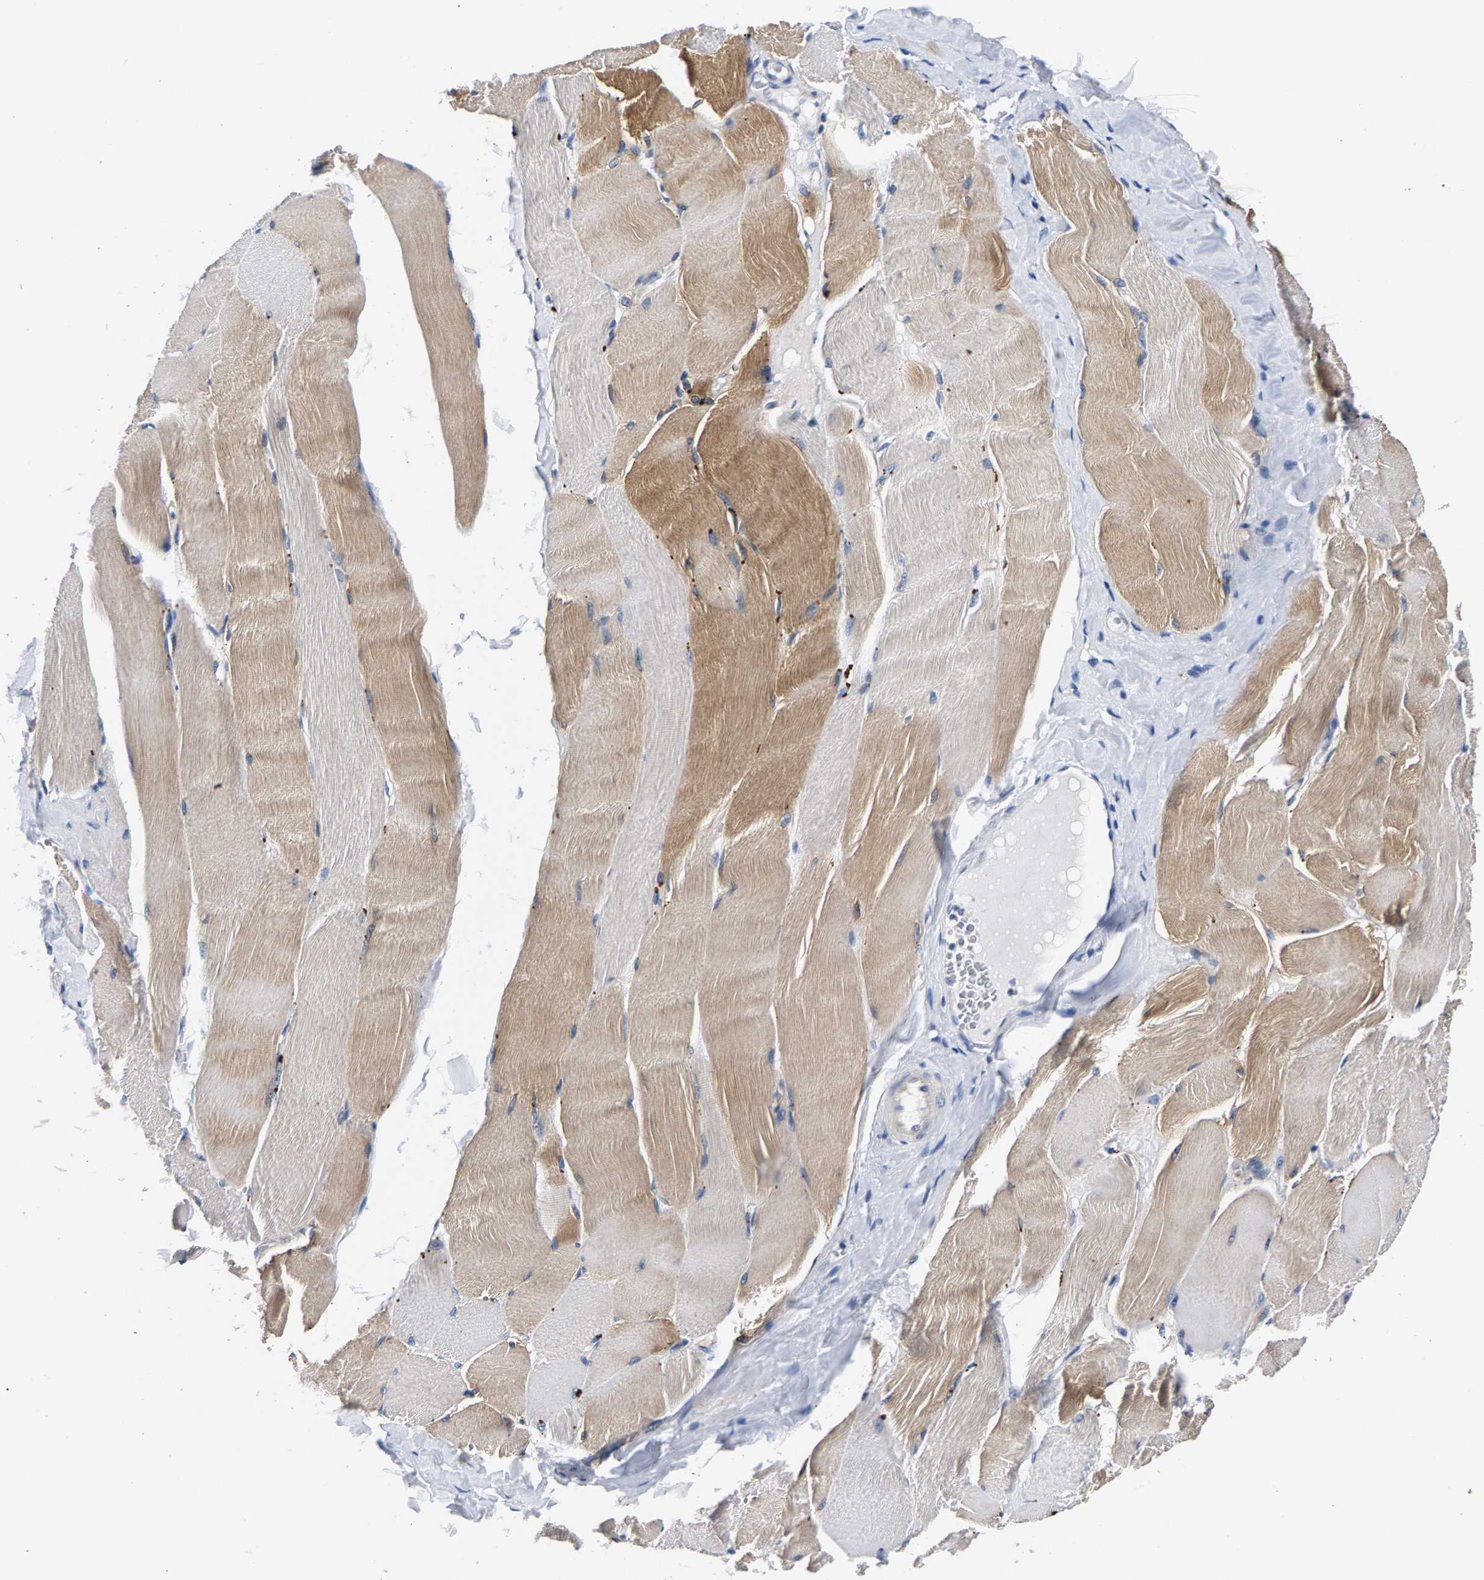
{"staining": {"intensity": "moderate", "quantity": "25%-75%", "location": "cytoplasmic/membranous"}, "tissue": "skeletal muscle", "cell_type": "Myocytes", "image_type": "normal", "snomed": [{"axis": "morphology", "description": "Normal tissue, NOS"}, {"axis": "morphology", "description": "Squamous cell carcinoma, NOS"}, {"axis": "topography", "description": "Skeletal muscle"}], "caption": "Protein expression analysis of benign skeletal muscle displays moderate cytoplasmic/membranous expression in about 25%-75% of myocytes. (DAB (3,3'-diaminobenzidine) = brown stain, brightfield microscopy at high magnification).", "gene": "P2RY4", "patient": {"sex": "male", "age": 51}}